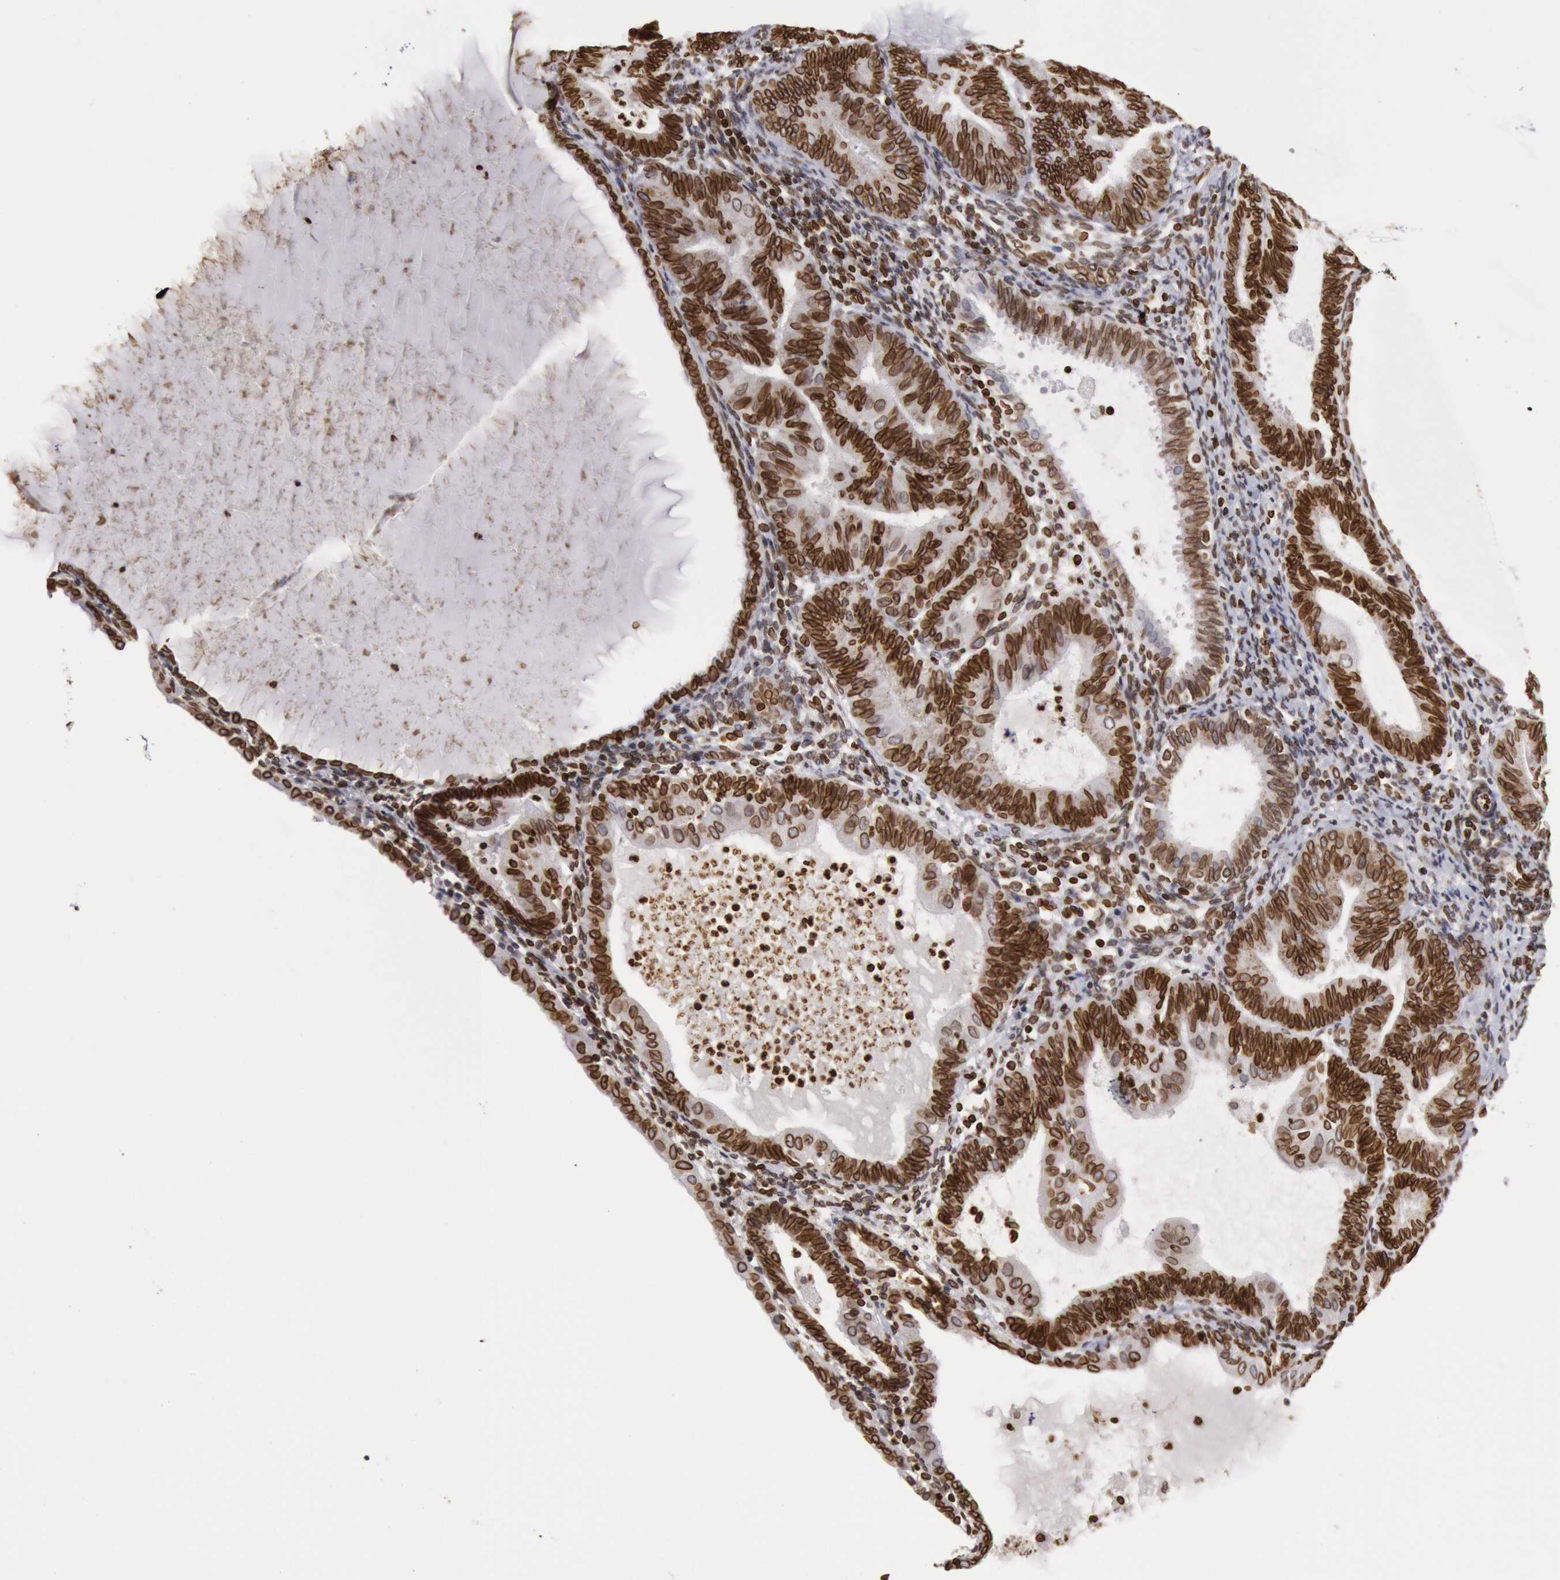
{"staining": {"intensity": "strong", "quantity": ">75%", "location": "cytoplasmic/membranous,nuclear"}, "tissue": "endometrial cancer", "cell_type": "Tumor cells", "image_type": "cancer", "snomed": [{"axis": "morphology", "description": "Adenocarcinoma, NOS"}, {"axis": "topography", "description": "Endometrium"}], "caption": "Brown immunohistochemical staining in adenocarcinoma (endometrial) exhibits strong cytoplasmic/membranous and nuclear staining in approximately >75% of tumor cells.", "gene": "SUN2", "patient": {"sex": "female", "age": 63}}